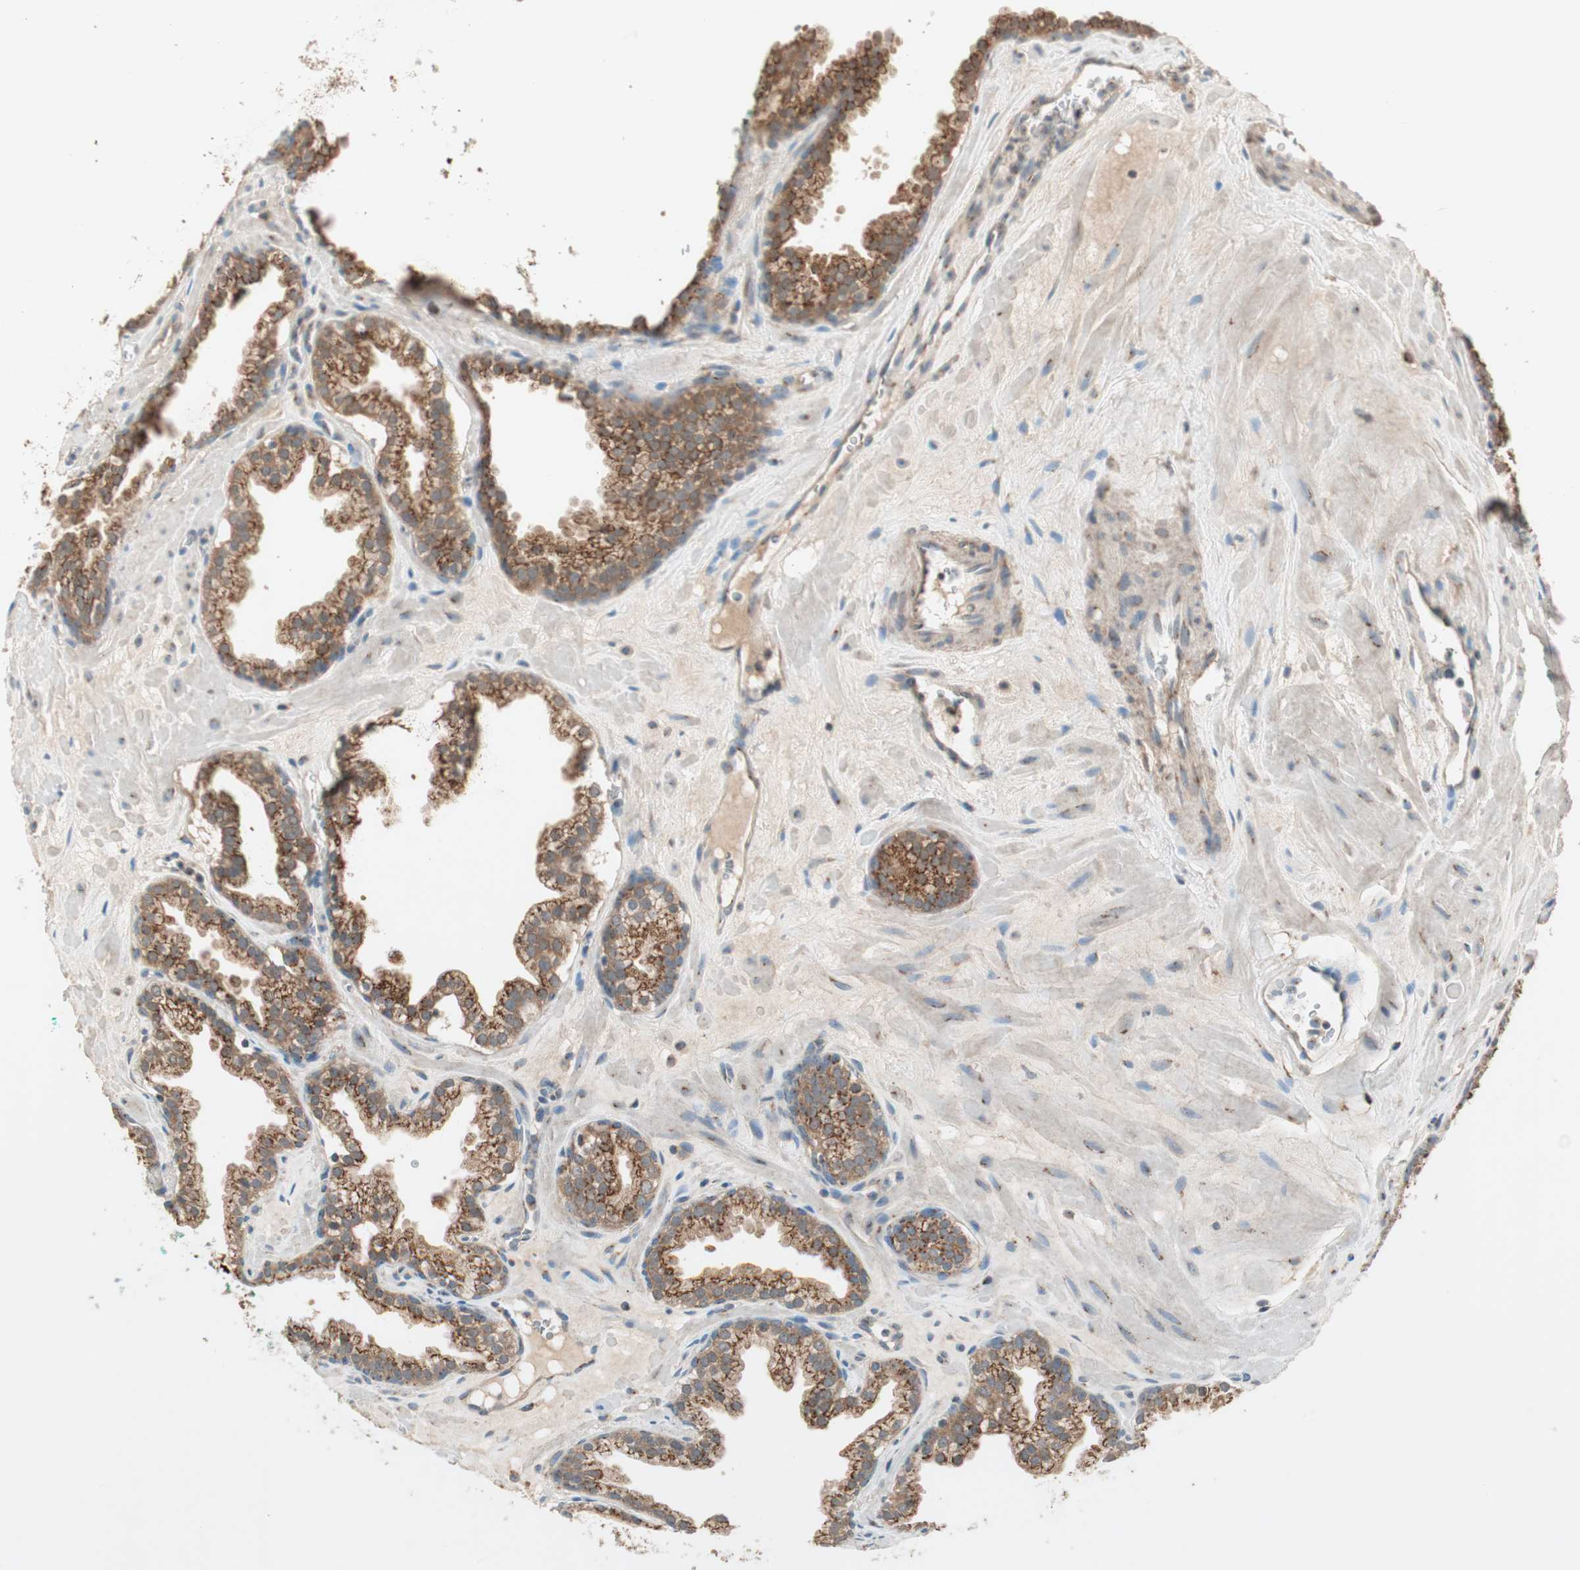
{"staining": {"intensity": "strong", "quantity": "25%-75%", "location": "cytoplasmic/membranous"}, "tissue": "prostate cancer", "cell_type": "Tumor cells", "image_type": "cancer", "snomed": [{"axis": "morphology", "description": "Adenocarcinoma, Low grade"}, {"axis": "topography", "description": "Prostate"}], "caption": "Immunohistochemical staining of prostate cancer (adenocarcinoma (low-grade)) shows high levels of strong cytoplasmic/membranous staining in approximately 25%-75% of tumor cells.", "gene": "SEC16A", "patient": {"sex": "male", "age": 57}}